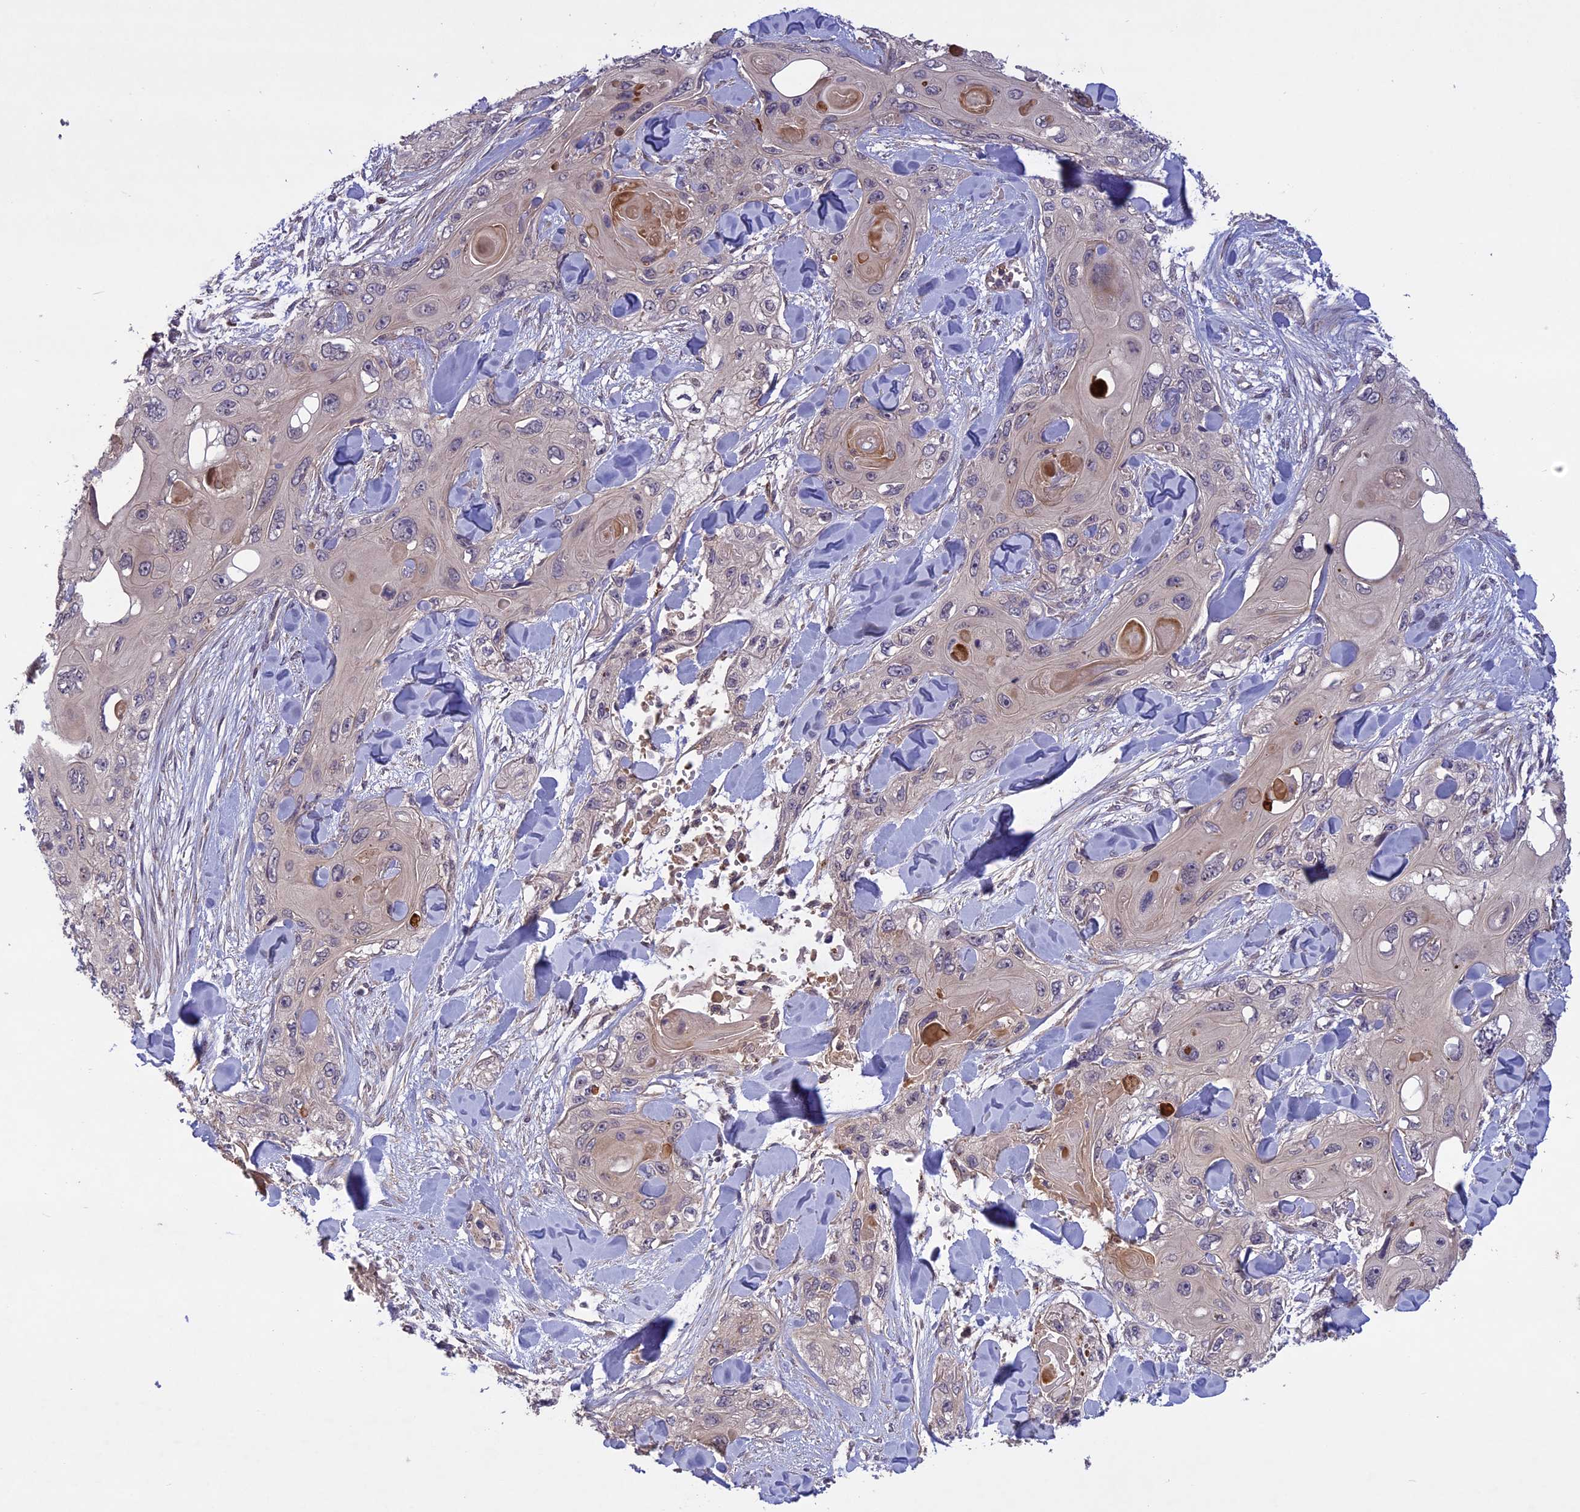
{"staining": {"intensity": "negative", "quantity": "none", "location": "none"}, "tissue": "skin cancer", "cell_type": "Tumor cells", "image_type": "cancer", "snomed": [{"axis": "morphology", "description": "Normal tissue, NOS"}, {"axis": "morphology", "description": "Squamous cell carcinoma, NOS"}, {"axis": "topography", "description": "Skin"}], "caption": "Skin cancer stained for a protein using IHC demonstrates no expression tumor cells.", "gene": "ADO", "patient": {"sex": "male", "age": 72}}